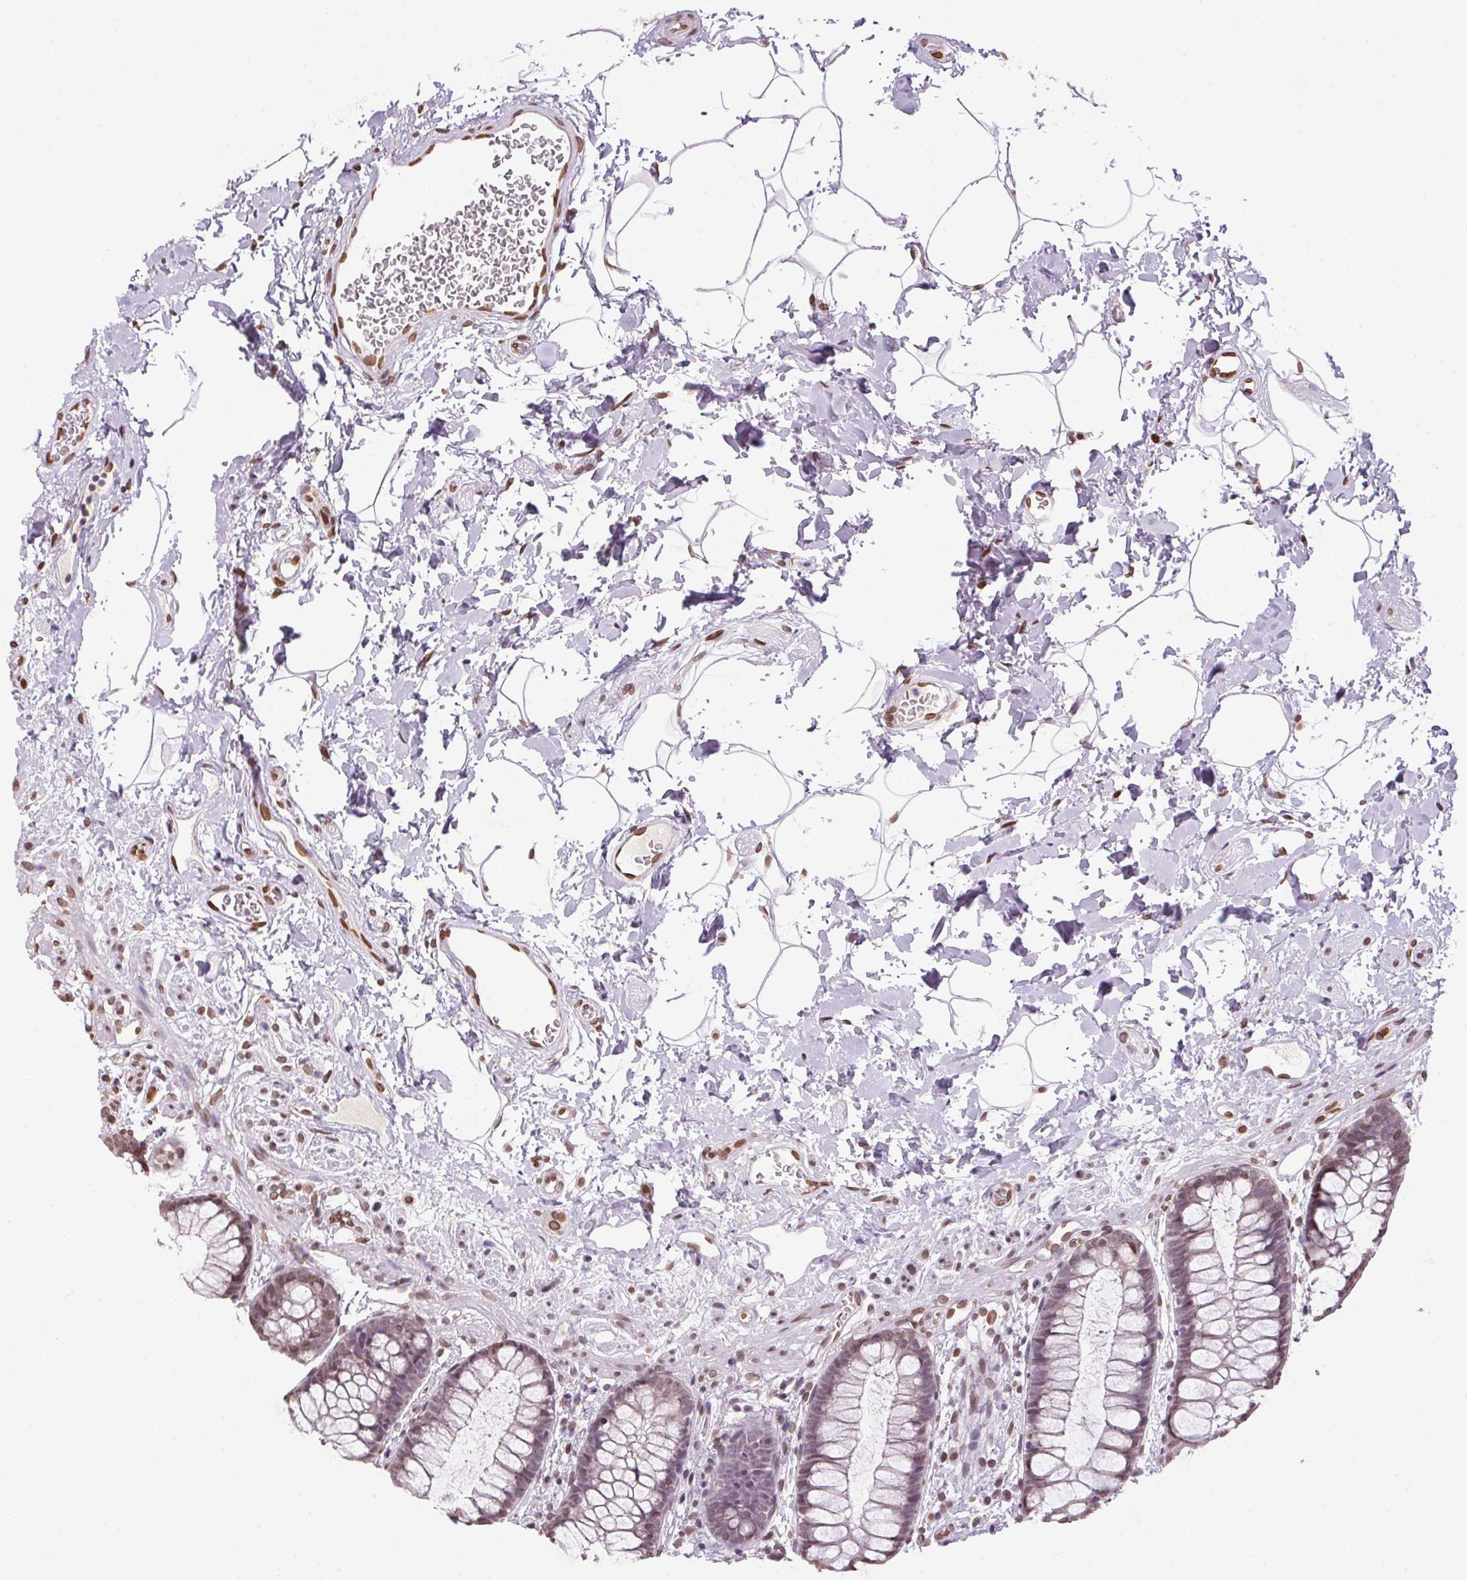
{"staining": {"intensity": "weak", "quantity": "25%-75%", "location": "nuclear"}, "tissue": "rectum", "cell_type": "Glandular cells", "image_type": "normal", "snomed": [{"axis": "morphology", "description": "Normal tissue, NOS"}, {"axis": "topography", "description": "Rectum"}], "caption": "The photomicrograph demonstrates immunohistochemical staining of benign rectum. There is weak nuclear staining is seen in approximately 25%-75% of glandular cells.", "gene": "TMEM175", "patient": {"sex": "female", "age": 62}}